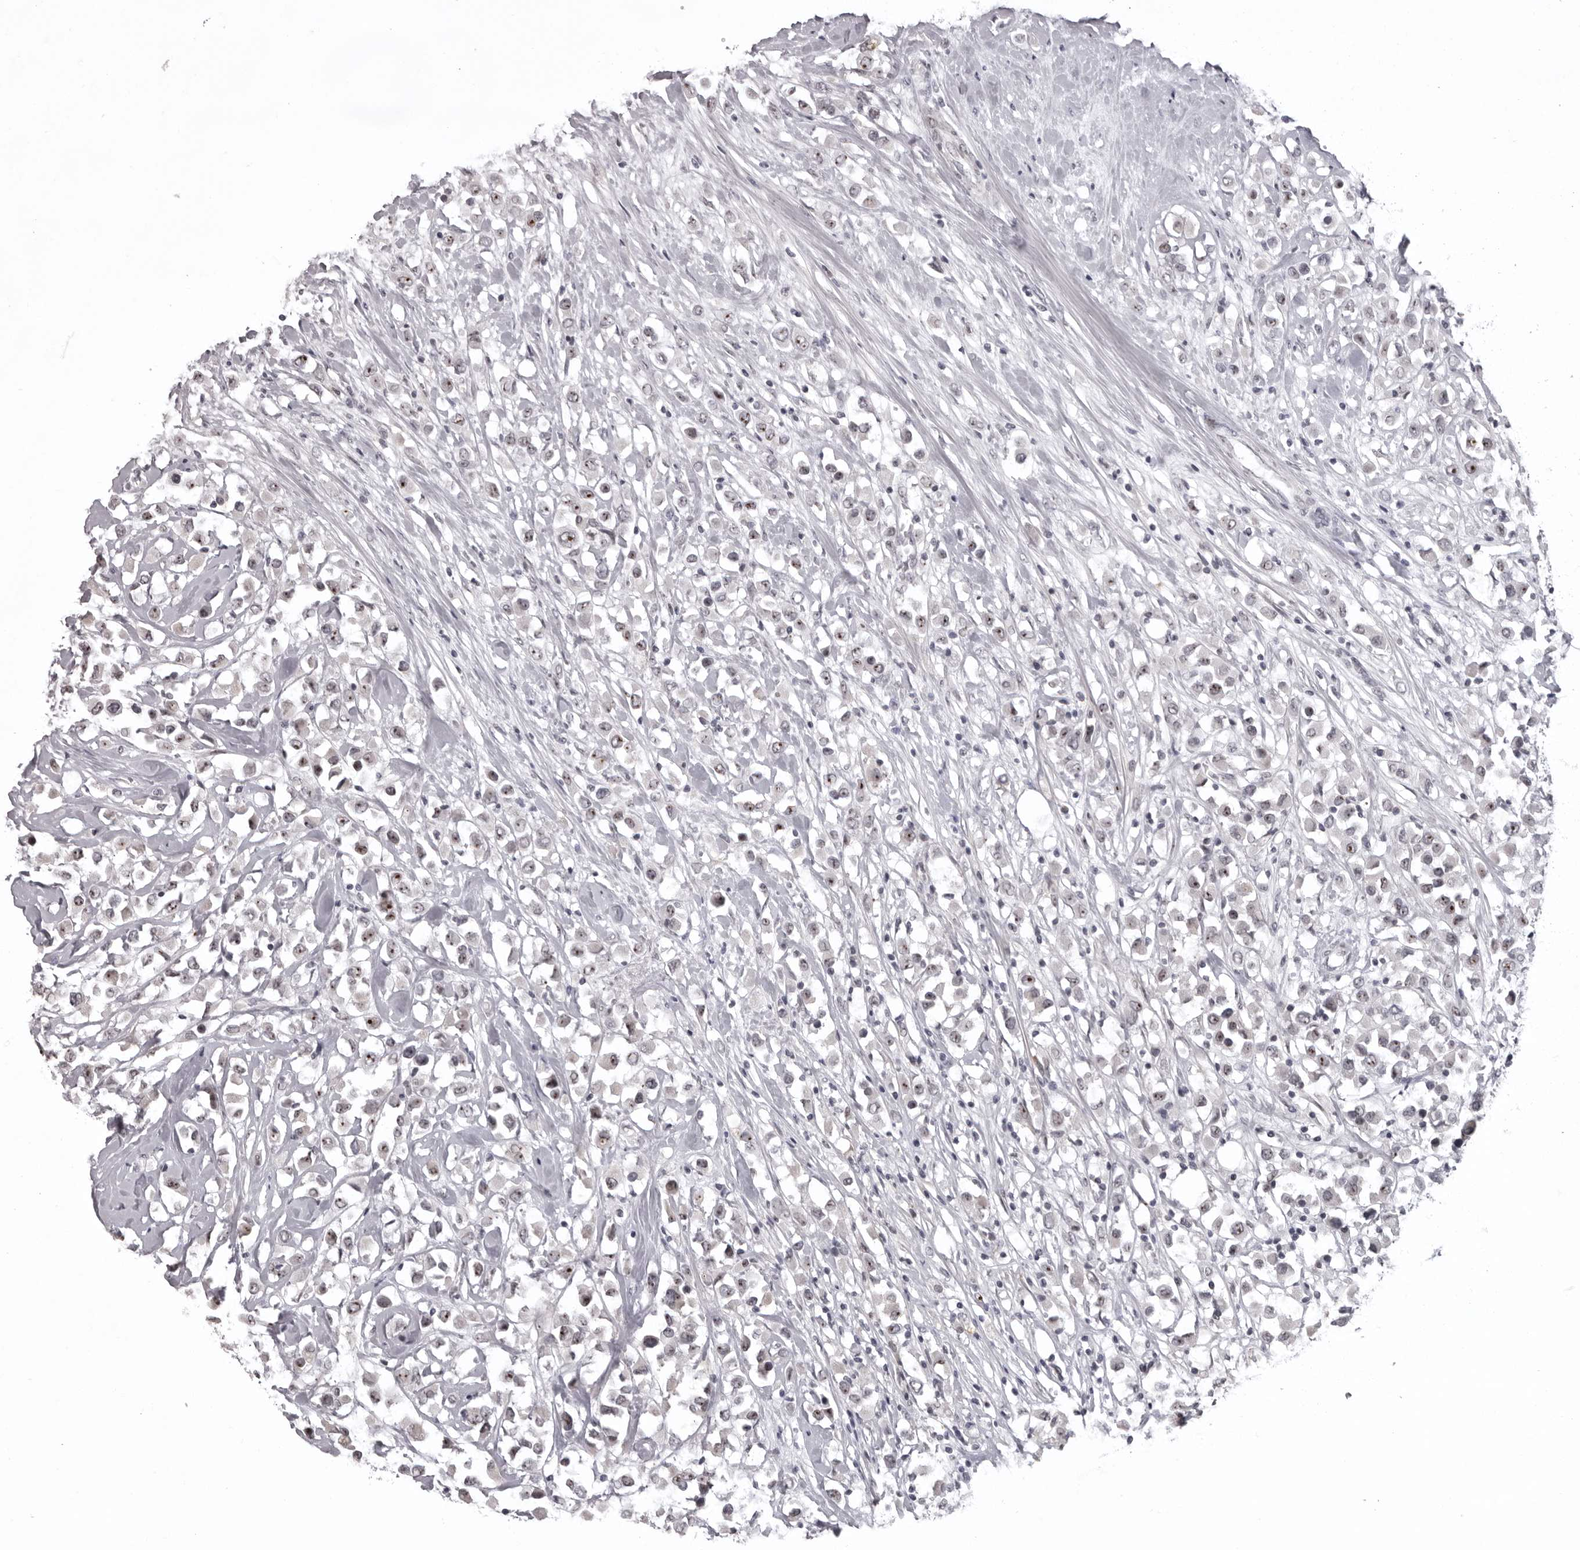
{"staining": {"intensity": "moderate", "quantity": ">75%", "location": "nuclear"}, "tissue": "breast cancer", "cell_type": "Tumor cells", "image_type": "cancer", "snomed": [{"axis": "morphology", "description": "Duct carcinoma"}, {"axis": "topography", "description": "Breast"}], "caption": "Immunohistochemical staining of human invasive ductal carcinoma (breast) shows medium levels of moderate nuclear expression in about >75% of tumor cells.", "gene": "HELZ", "patient": {"sex": "female", "age": 61}}